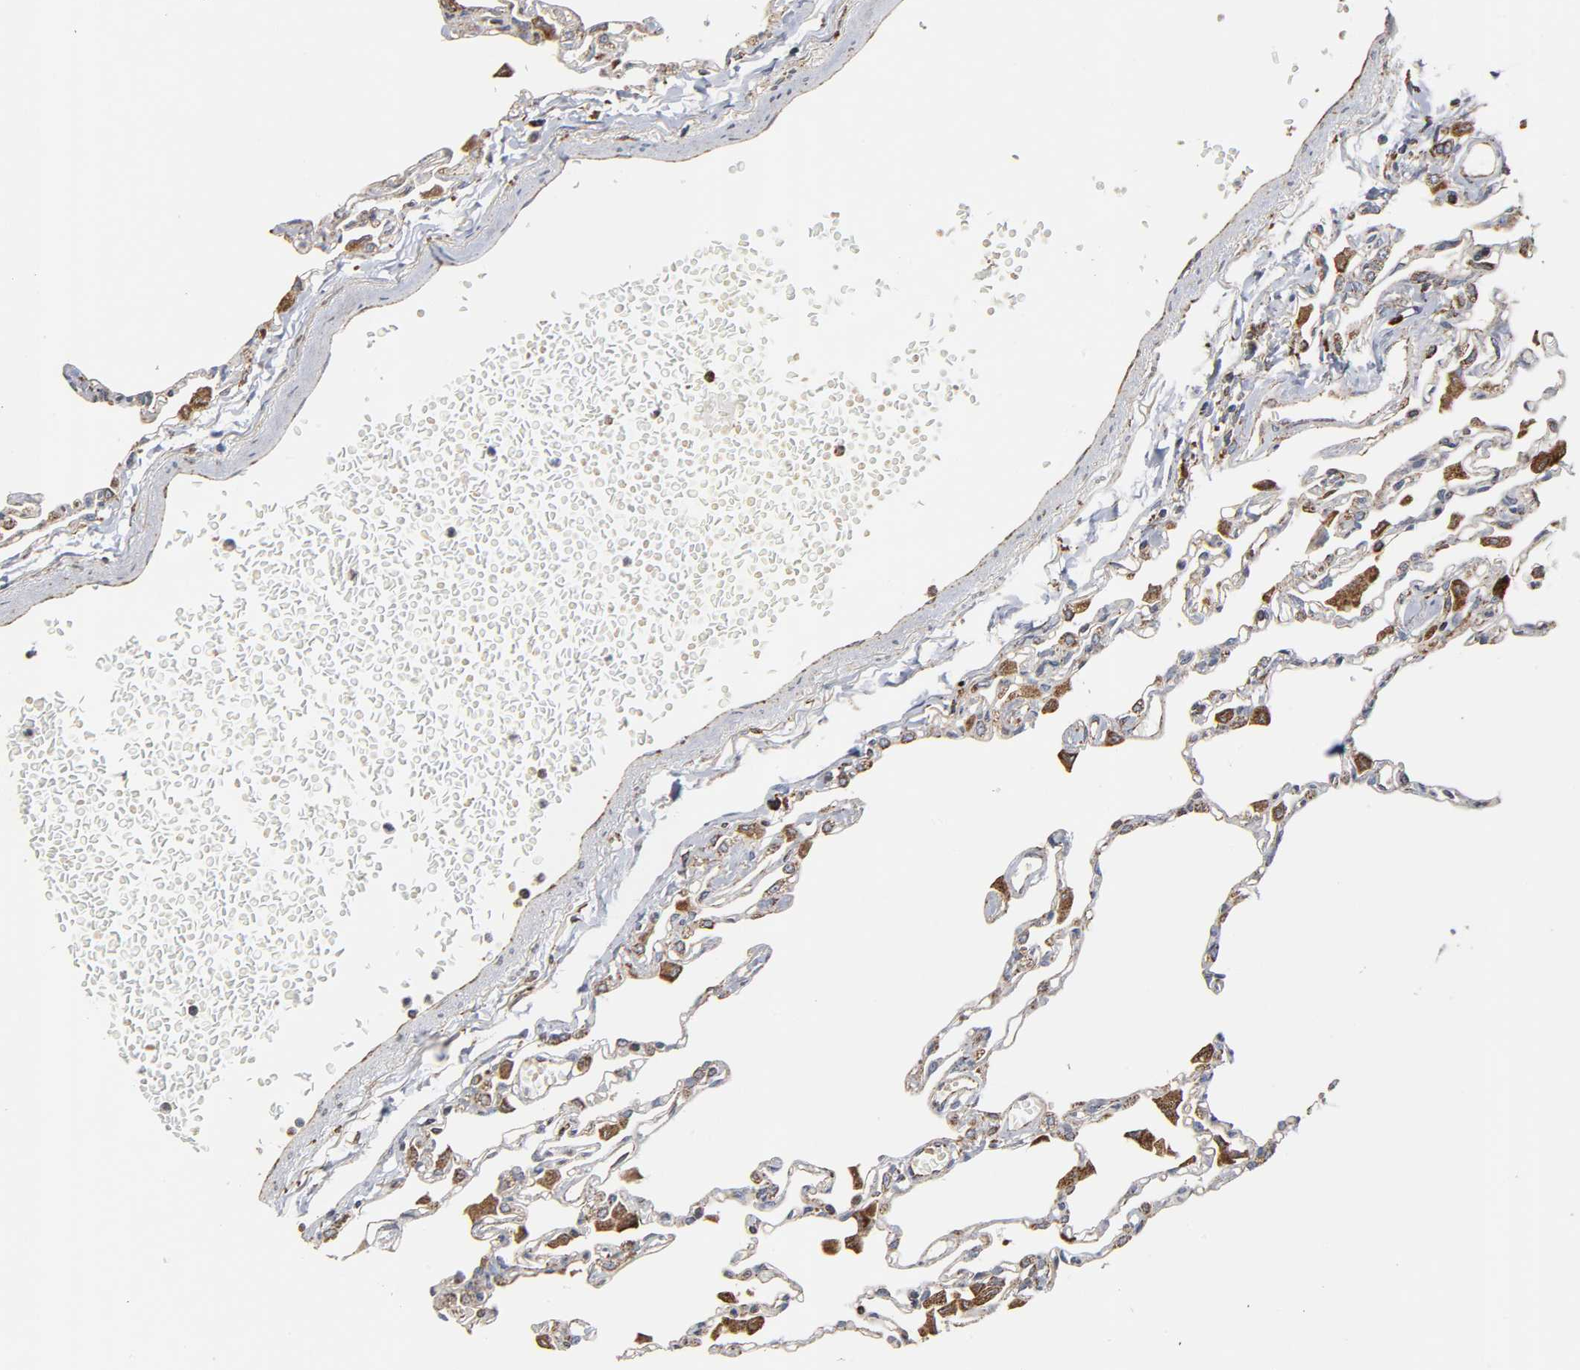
{"staining": {"intensity": "weak", "quantity": "25%-75%", "location": "cytoplasmic/membranous"}, "tissue": "lung", "cell_type": "Alveolar cells", "image_type": "normal", "snomed": [{"axis": "morphology", "description": "Normal tissue, NOS"}, {"axis": "topography", "description": "Lung"}], "caption": "A brown stain labels weak cytoplasmic/membranous positivity of a protein in alveolar cells of normal human lung. The staining is performed using DAB (3,3'-diaminobenzidine) brown chromogen to label protein expression. The nuclei are counter-stained blue using hematoxylin.", "gene": "MAP3K1", "patient": {"sex": "female", "age": 49}}